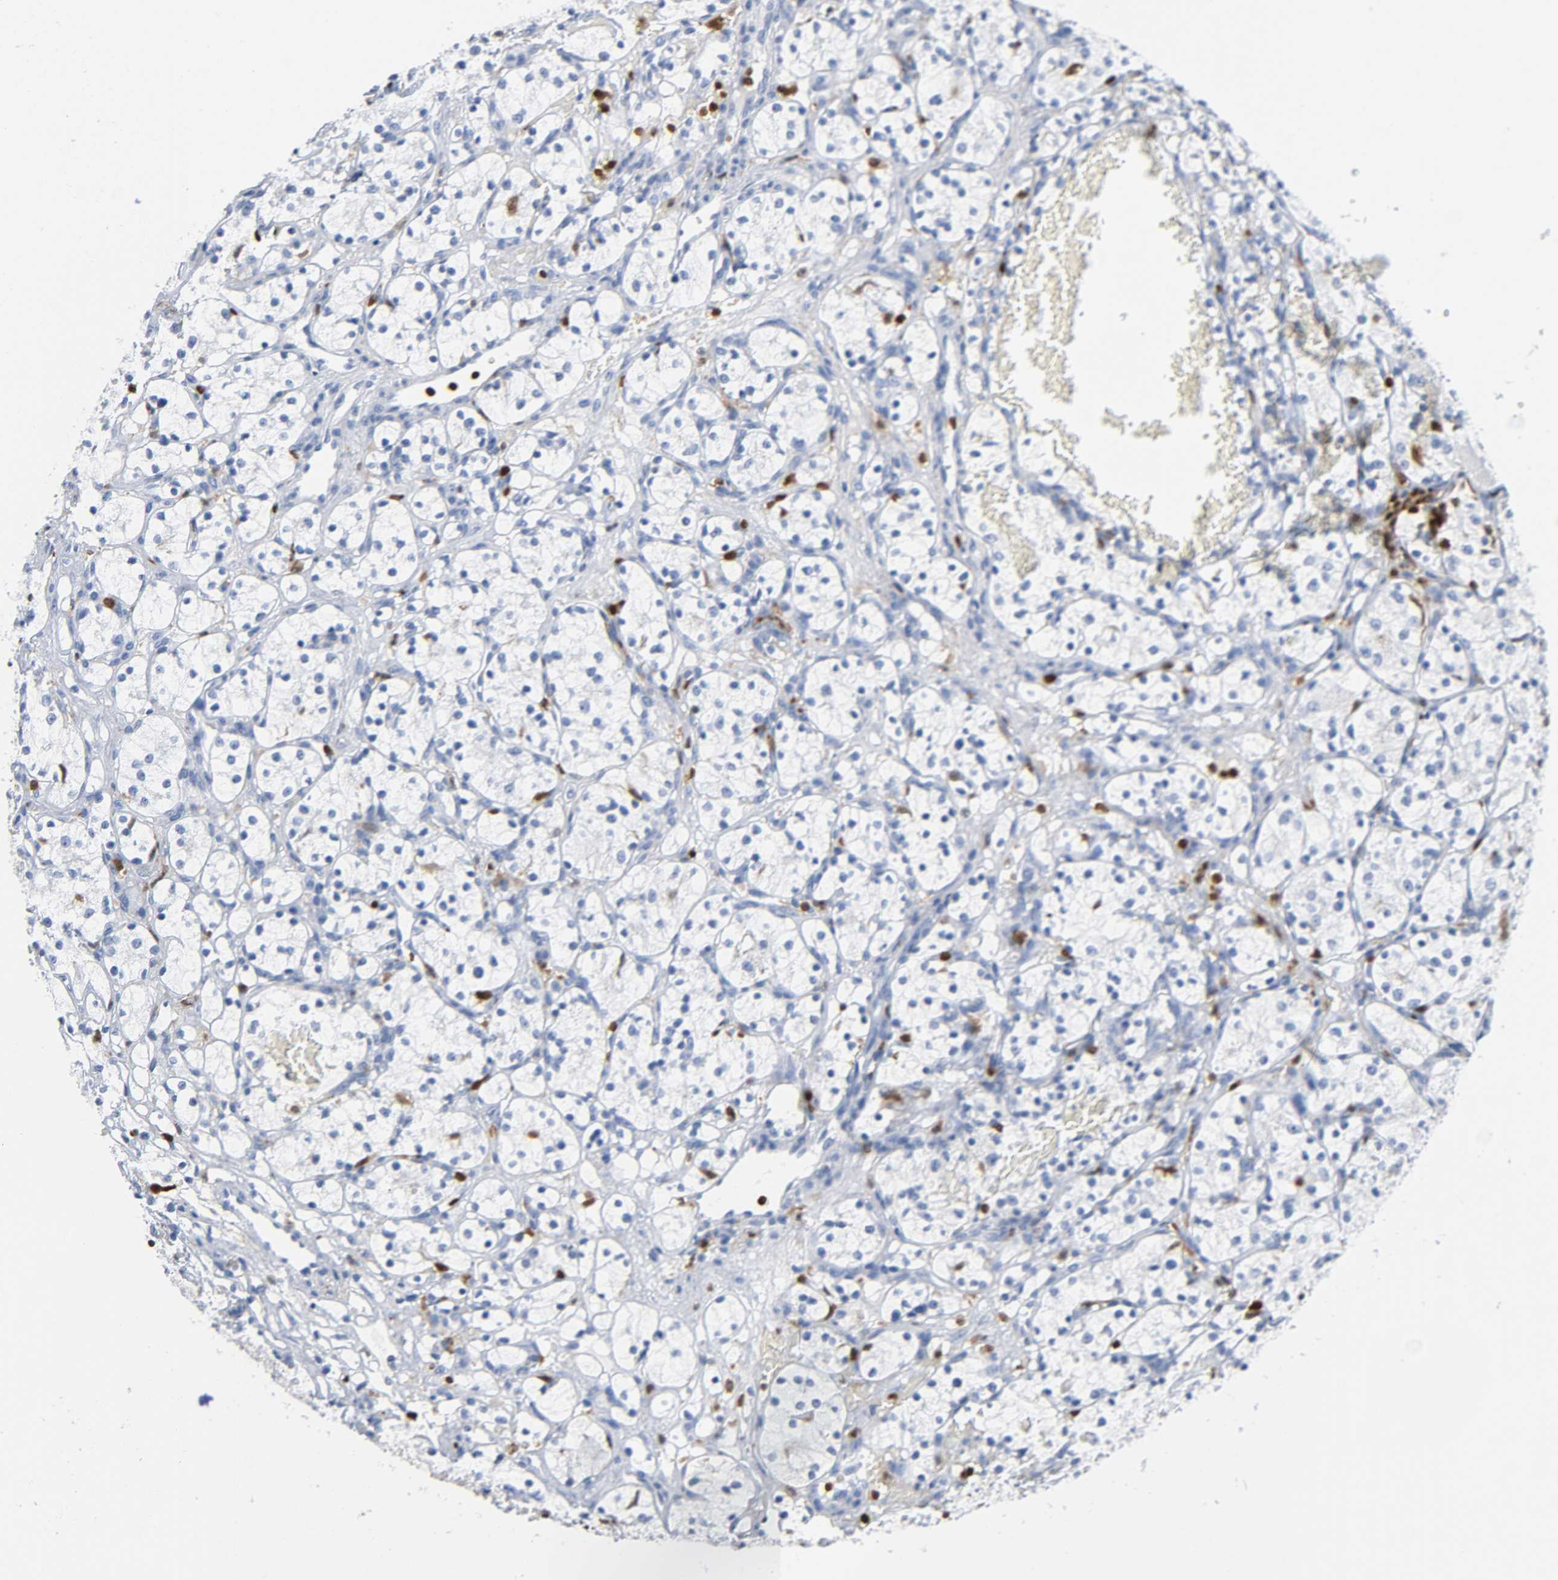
{"staining": {"intensity": "negative", "quantity": "none", "location": "none"}, "tissue": "renal cancer", "cell_type": "Tumor cells", "image_type": "cancer", "snomed": [{"axis": "morphology", "description": "Adenocarcinoma, NOS"}, {"axis": "topography", "description": "Kidney"}], "caption": "Renal cancer stained for a protein using IHC demonstrates no expression tumor cells.", "gene": "DOK2", "patient": {"sex": "female", "age": 60}}